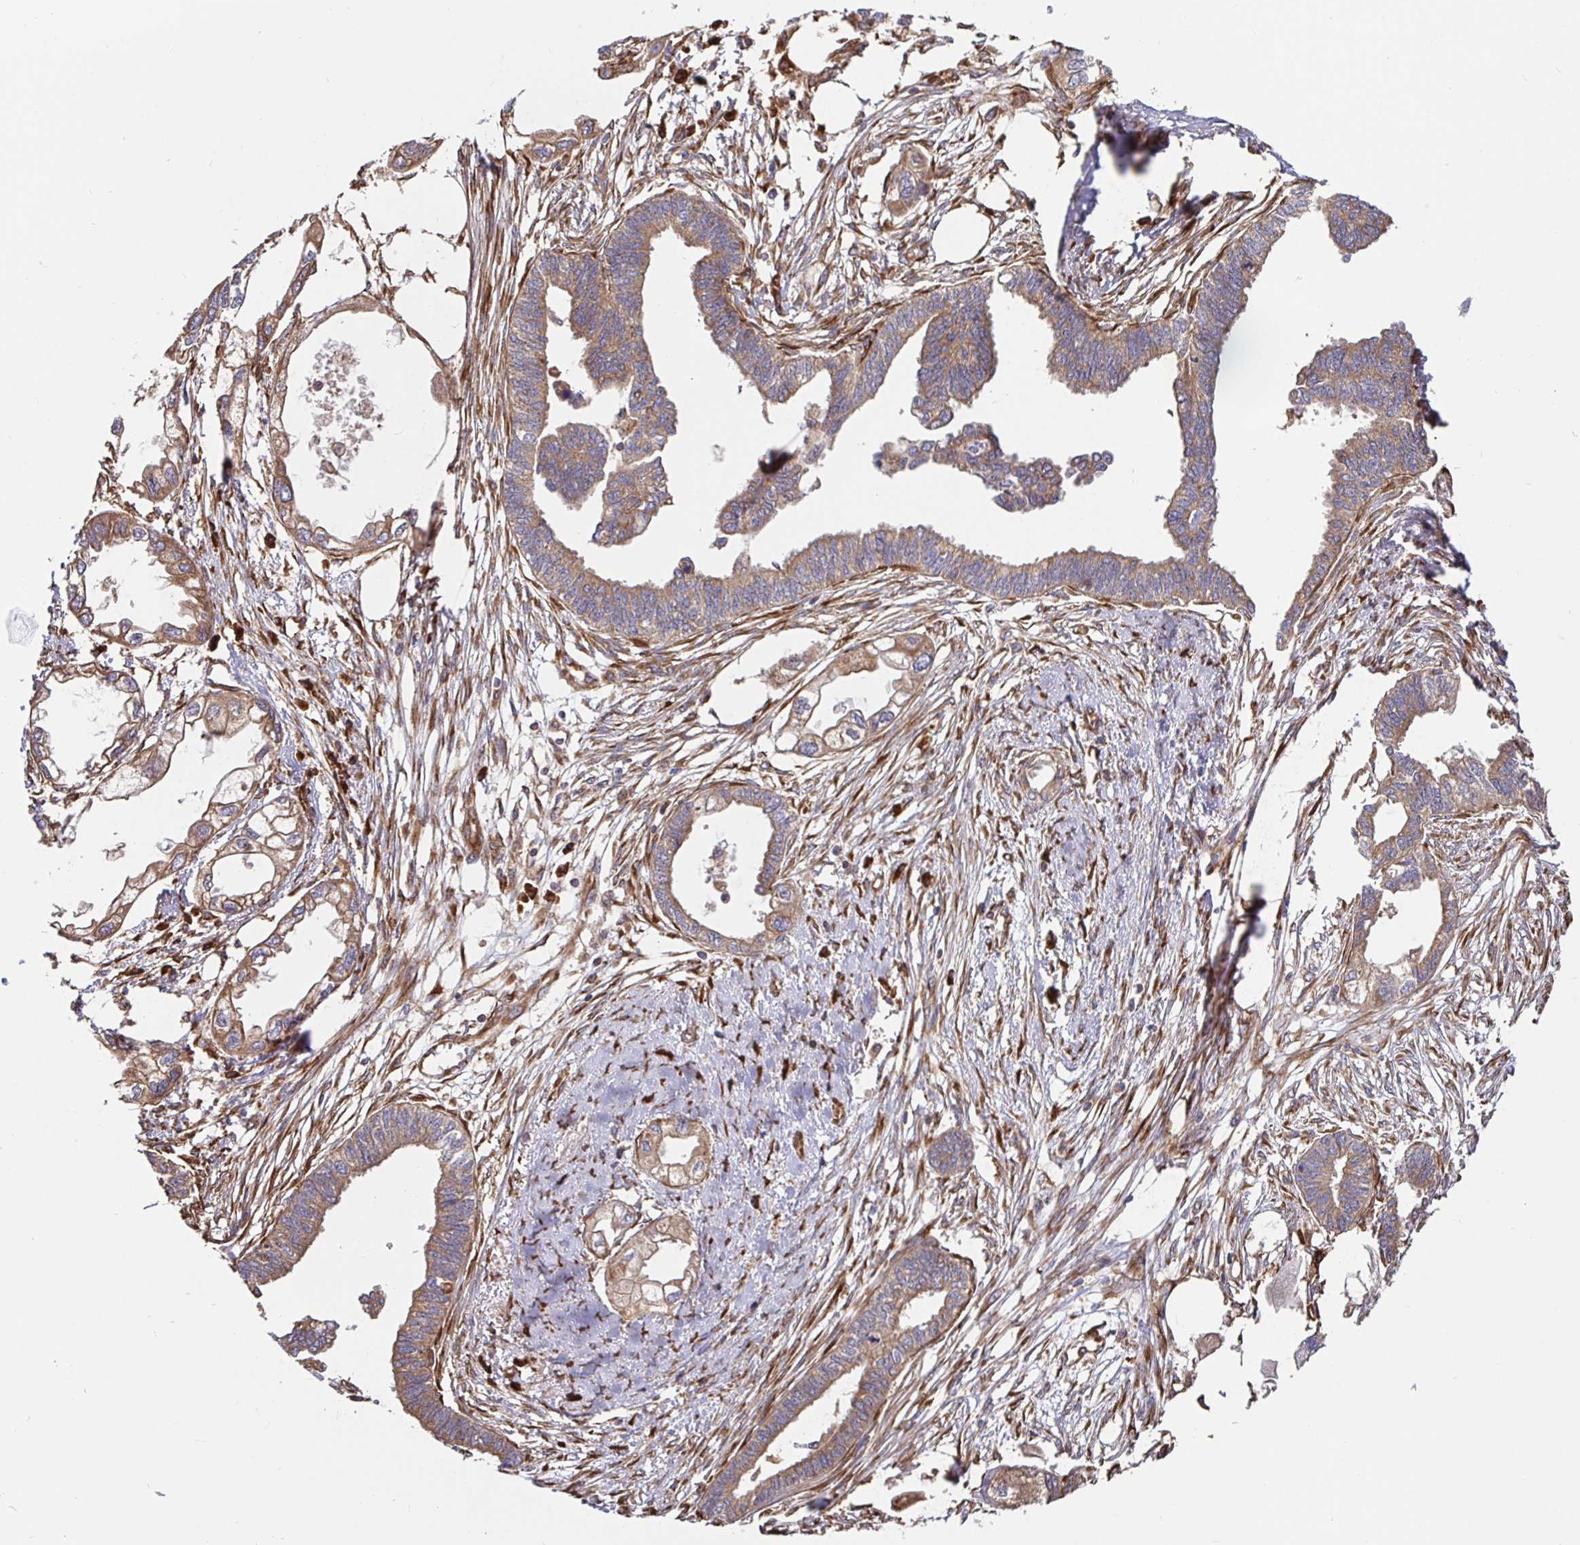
{"staining": {"intensity": "moderate", "quantity": ">75%", "location": "cytoplasmic/membranous"}, "tissue": "endometrial cancer", "cell_type": "Tumor cells", "image_type": "cancer", "snomed": [{"axis": "morphology", "description": "Adenocarcinoma, NOS"}, {"axis": "morphology", "description": "Adenocarcinoma, metastatic, NOS"}, {"axis": "topography", "description": "Adipose tissue"}, {"axis": "topography", "description": "Endometrium"}], "caption": "Endometrial adenocarcinoma was stained to show a protein in brown. There is medium levels of moderate cytoplasmic/membranous staining in approximately >75% of tumor cells.", "gene": "MAOA", "patient": {"sex": "female", "age": 67}}